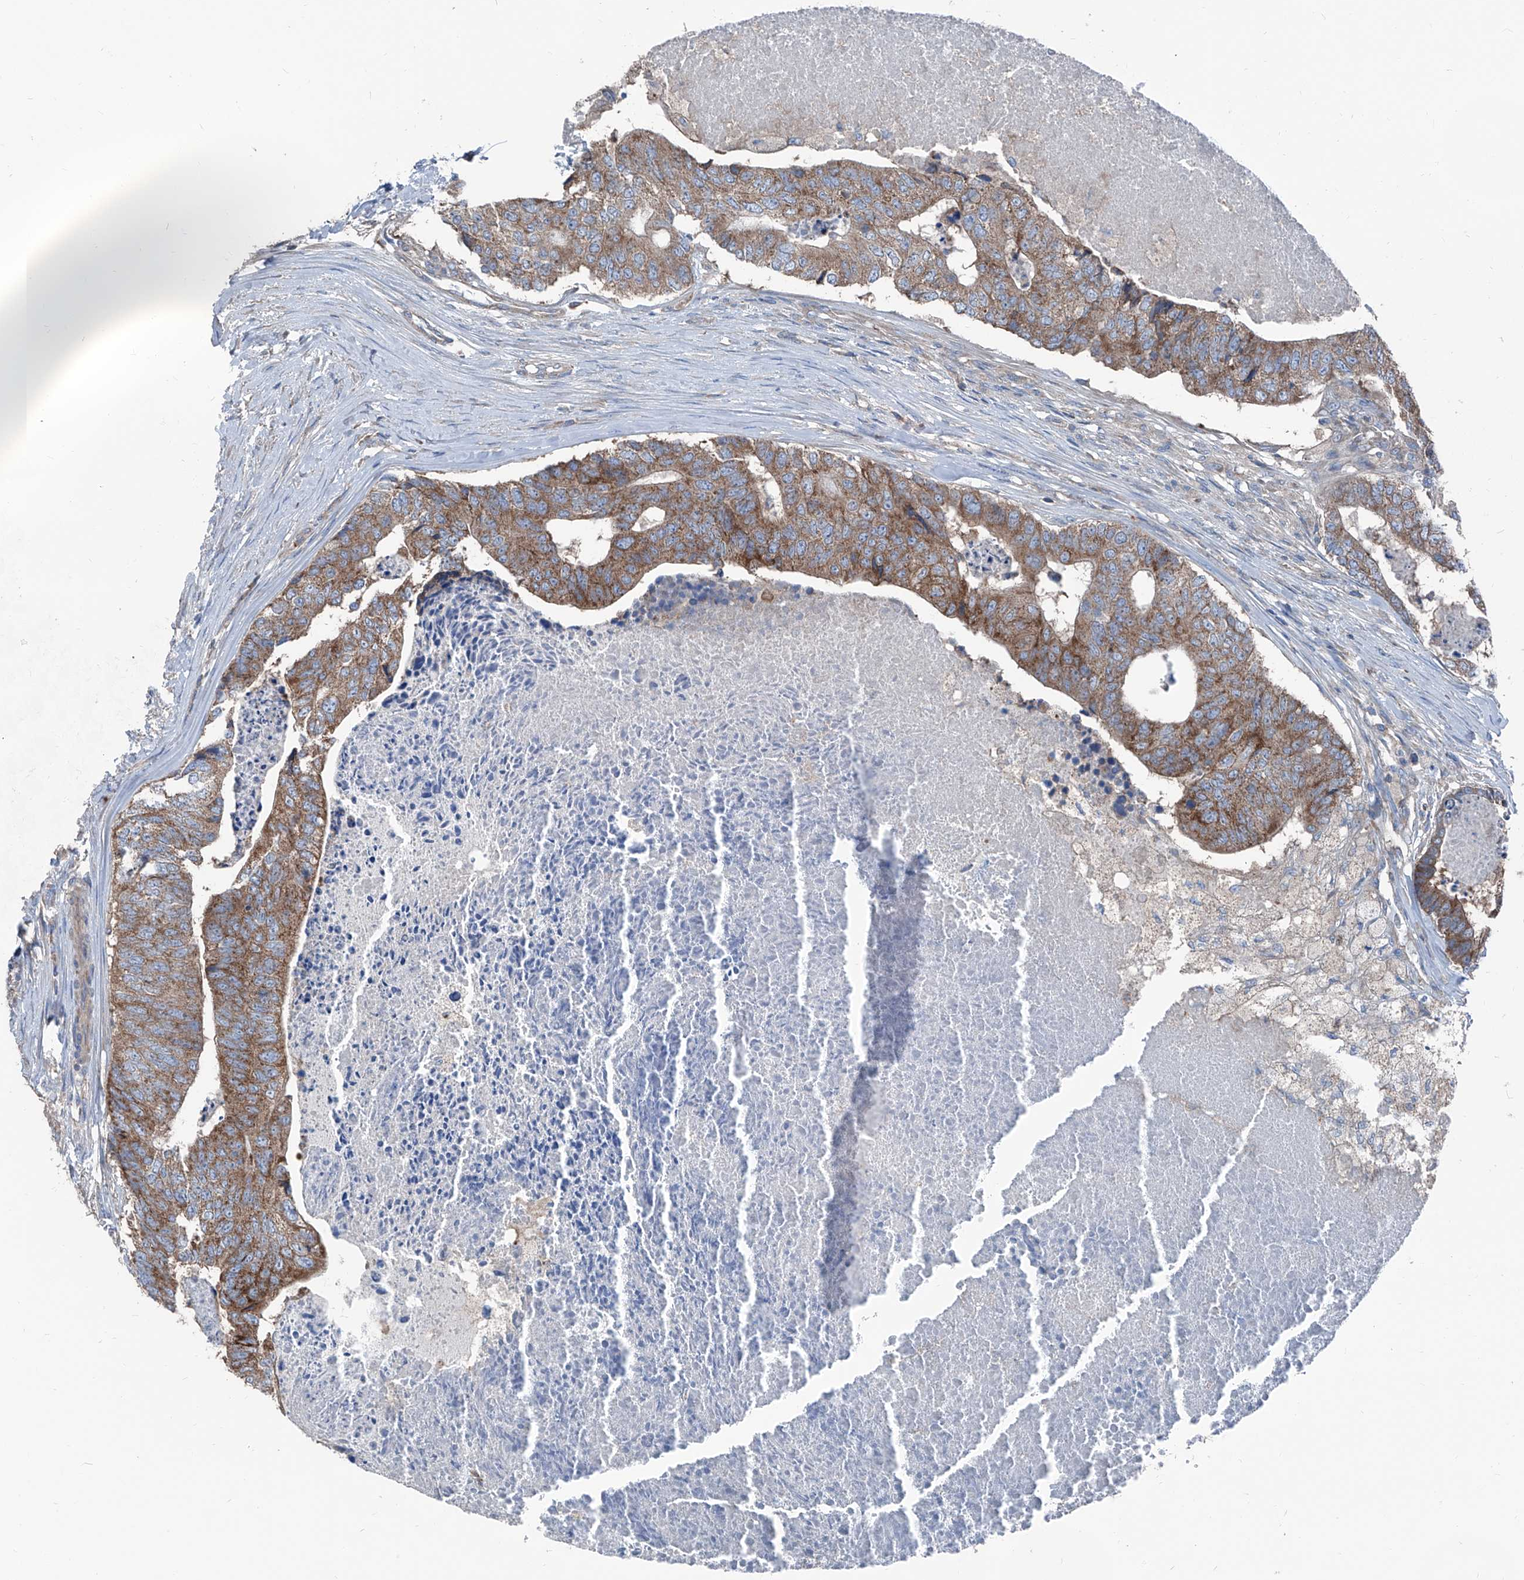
{"staining": {"intensity": "moderate", "quantity": ">75%", "location": "cytoplasmic/membranous"}, "tissue": "colorectal cancer", "cell_type": "Tumor cells", "image_type": "cancer", "snomed": [{"axis": "morphology", "description": "Adenocarcinoma, NOS"}, {"axis": "topography", "description": "Colon"}], "caption": "The histopathology image exhibits a brown stain indicating the presence of a protein in the cytoplasmic/membranous of tumor cells in adenocarcinoma (colorectal). The staining was performed using DAB (3,3'-diaminobenzidine) to visualize the protein expression in brown, while the nuclei were stained in blue with hematoxylin (Magnification: 20x).", "gene": "GPAT3", "patient": {"sex": "female", "age": 67}}